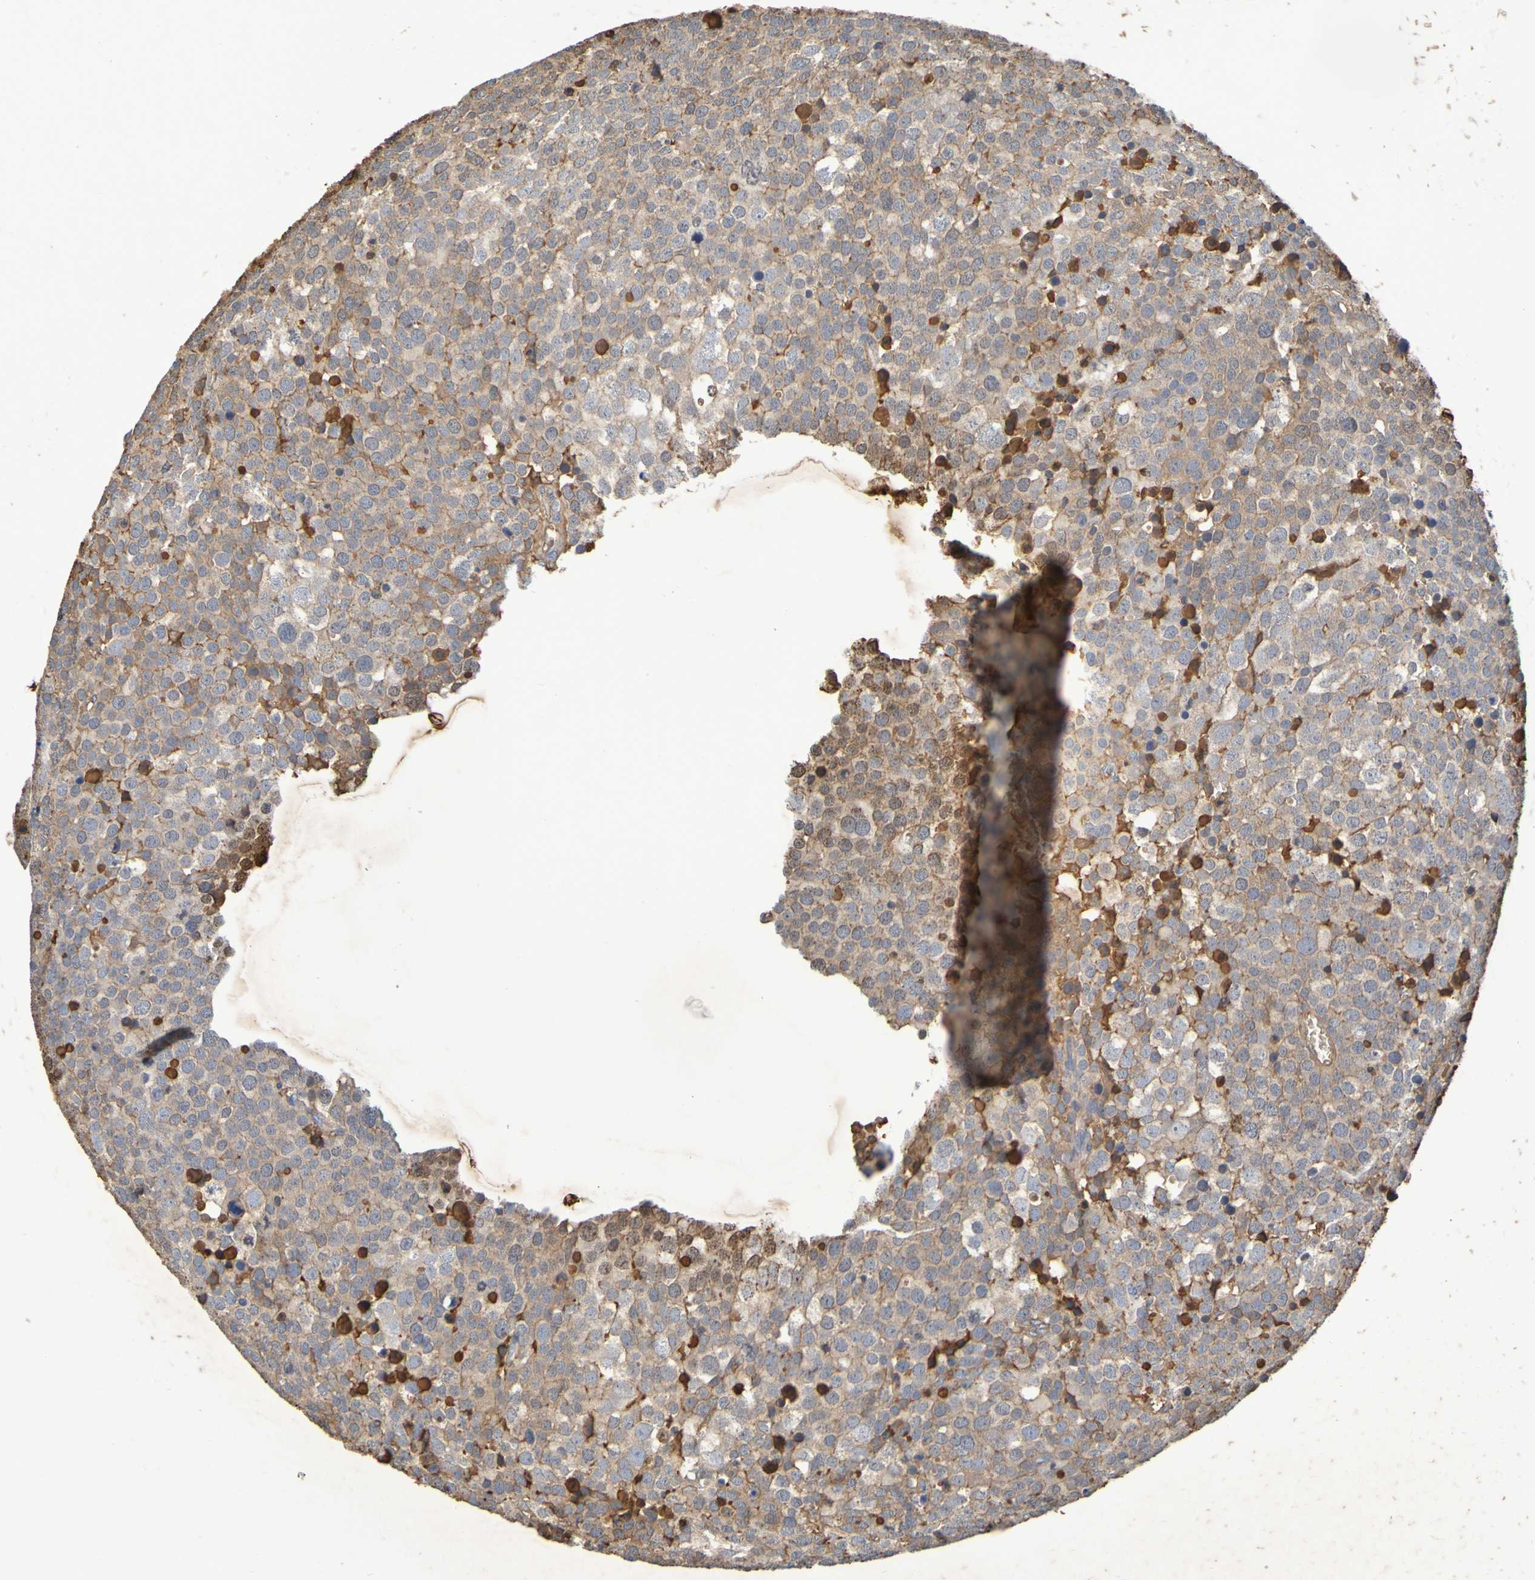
{"staining": {"intensity": "moderate", "quantity": "25%-75%", "location": "cytoplasmic/membranous"}, "tissue": "testis cancer", "cell_type": "Tumor cells", "image_type": "cancer", "snomed": [{"axis": "morphology", "description": "Seminoma, NOS"}, {"axis": "topography", "description": "Testis"}], "caption": "Immunohistochemical staining of human seminoma (testis) exhibits moderate cytoplasmic/membranous protein staining in about 25%-75% of tumor cells. The staining was performed using DAB (3,3'-diaminobenzidine), with brown indicating positive protein expression. Nuclei are stained blue with hematoxylin.", "gene": "GAB3", "patient": {"sex": "male", "age": 71}}